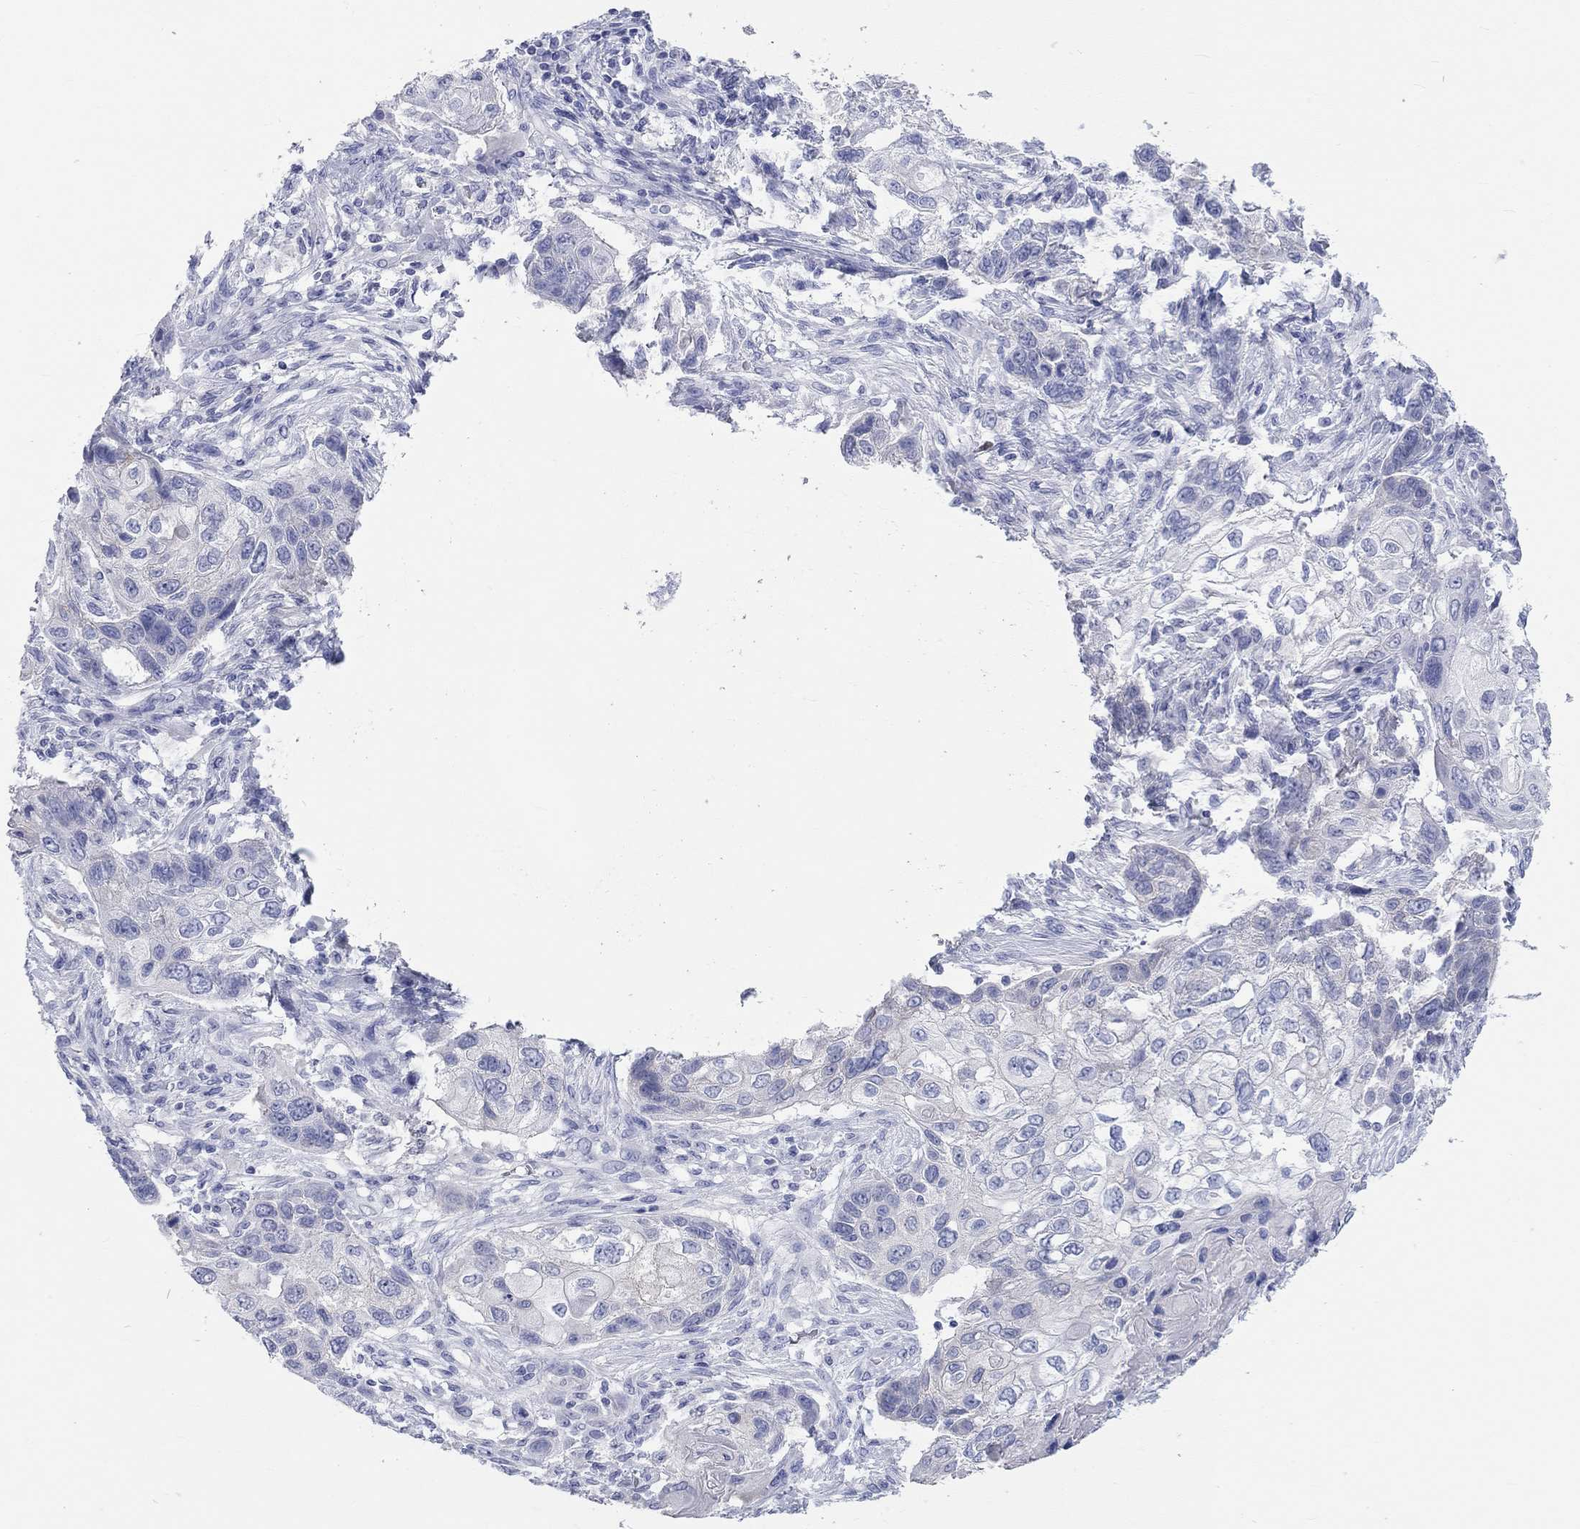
{"staining": {"intensity": "negative", "quantity": "none", "location": "none"}, "tissue": "lung cancer", "cell_type": "Tumor cells", "image_type": "cancer", "snomed": [{"axis": "morphology", "description": "Normal tissue, NOS"}, {"axis": "morphology", "description": "Squamous cell carcinoma, NOS"}, {"axis": "topography", "description": "Bronchus"}, {"axis": "topography", "description": "Lung"}], "caption": "DAB immunohistochemical staining of lung squamous cell carcinoma demonstrates no significant expression in tumor cells.", "gene": "SPATA9", "patient": {"sex": "male", "age": 69}}